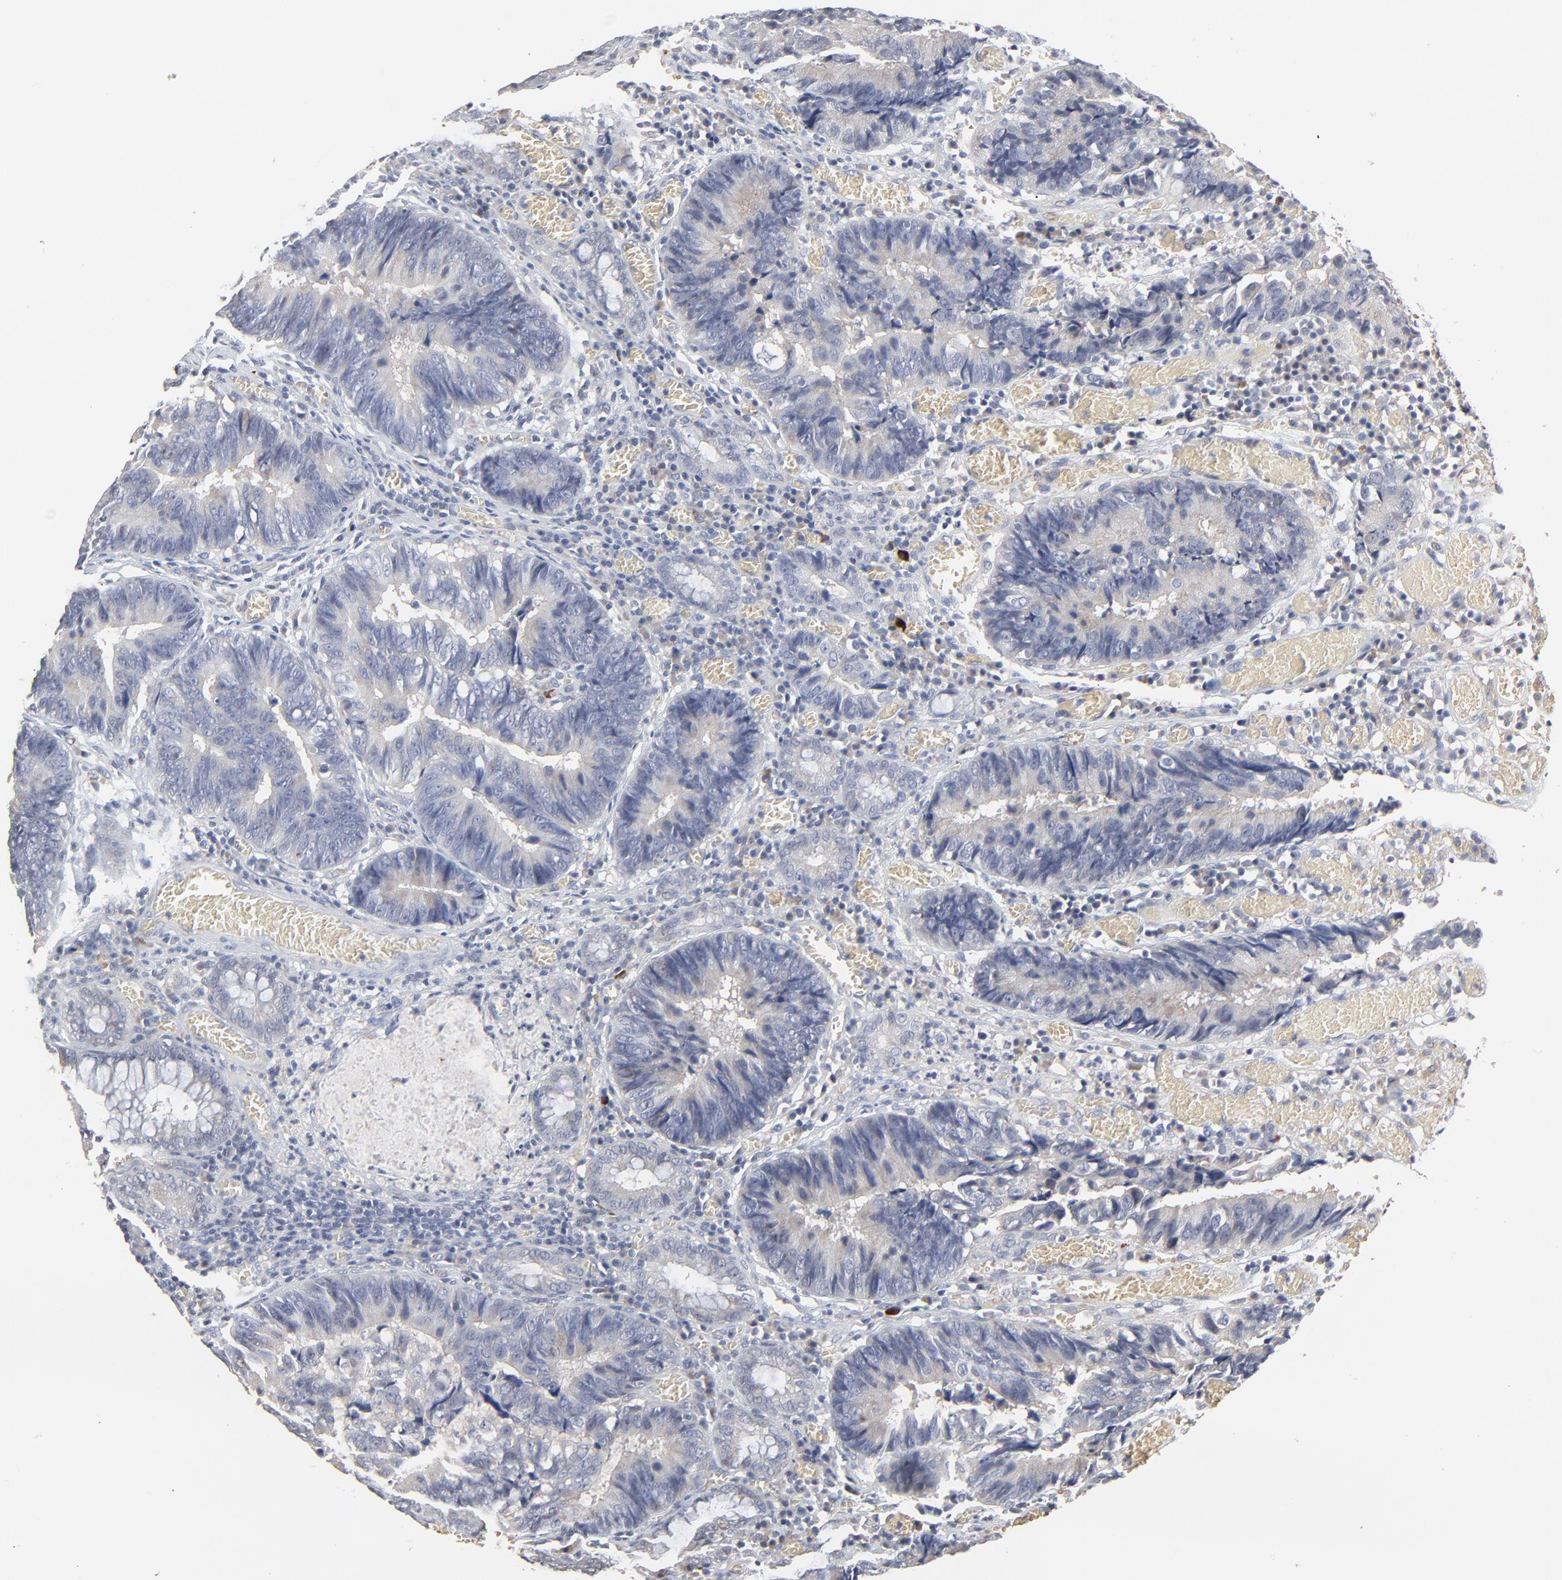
{"staining": {"intensity": "negative", "quantity": "none", "location": "none"}, "tissue": "colorectal cancer", "cell_type": "Tumor cells", "image_type": "cancer", "snomed": [{"axis": "morphology", "description": "Adenocarcinoma, NOS"}, {"axis": "topography", "description": "Rectum"}], "caption": "This is an immunohistochemistry histopathology image of human colorectal adenocarcinoma. There is no expression in tumor cells.", "gene": "FANCB", "patient": {"sex": "female", "age": 98}}